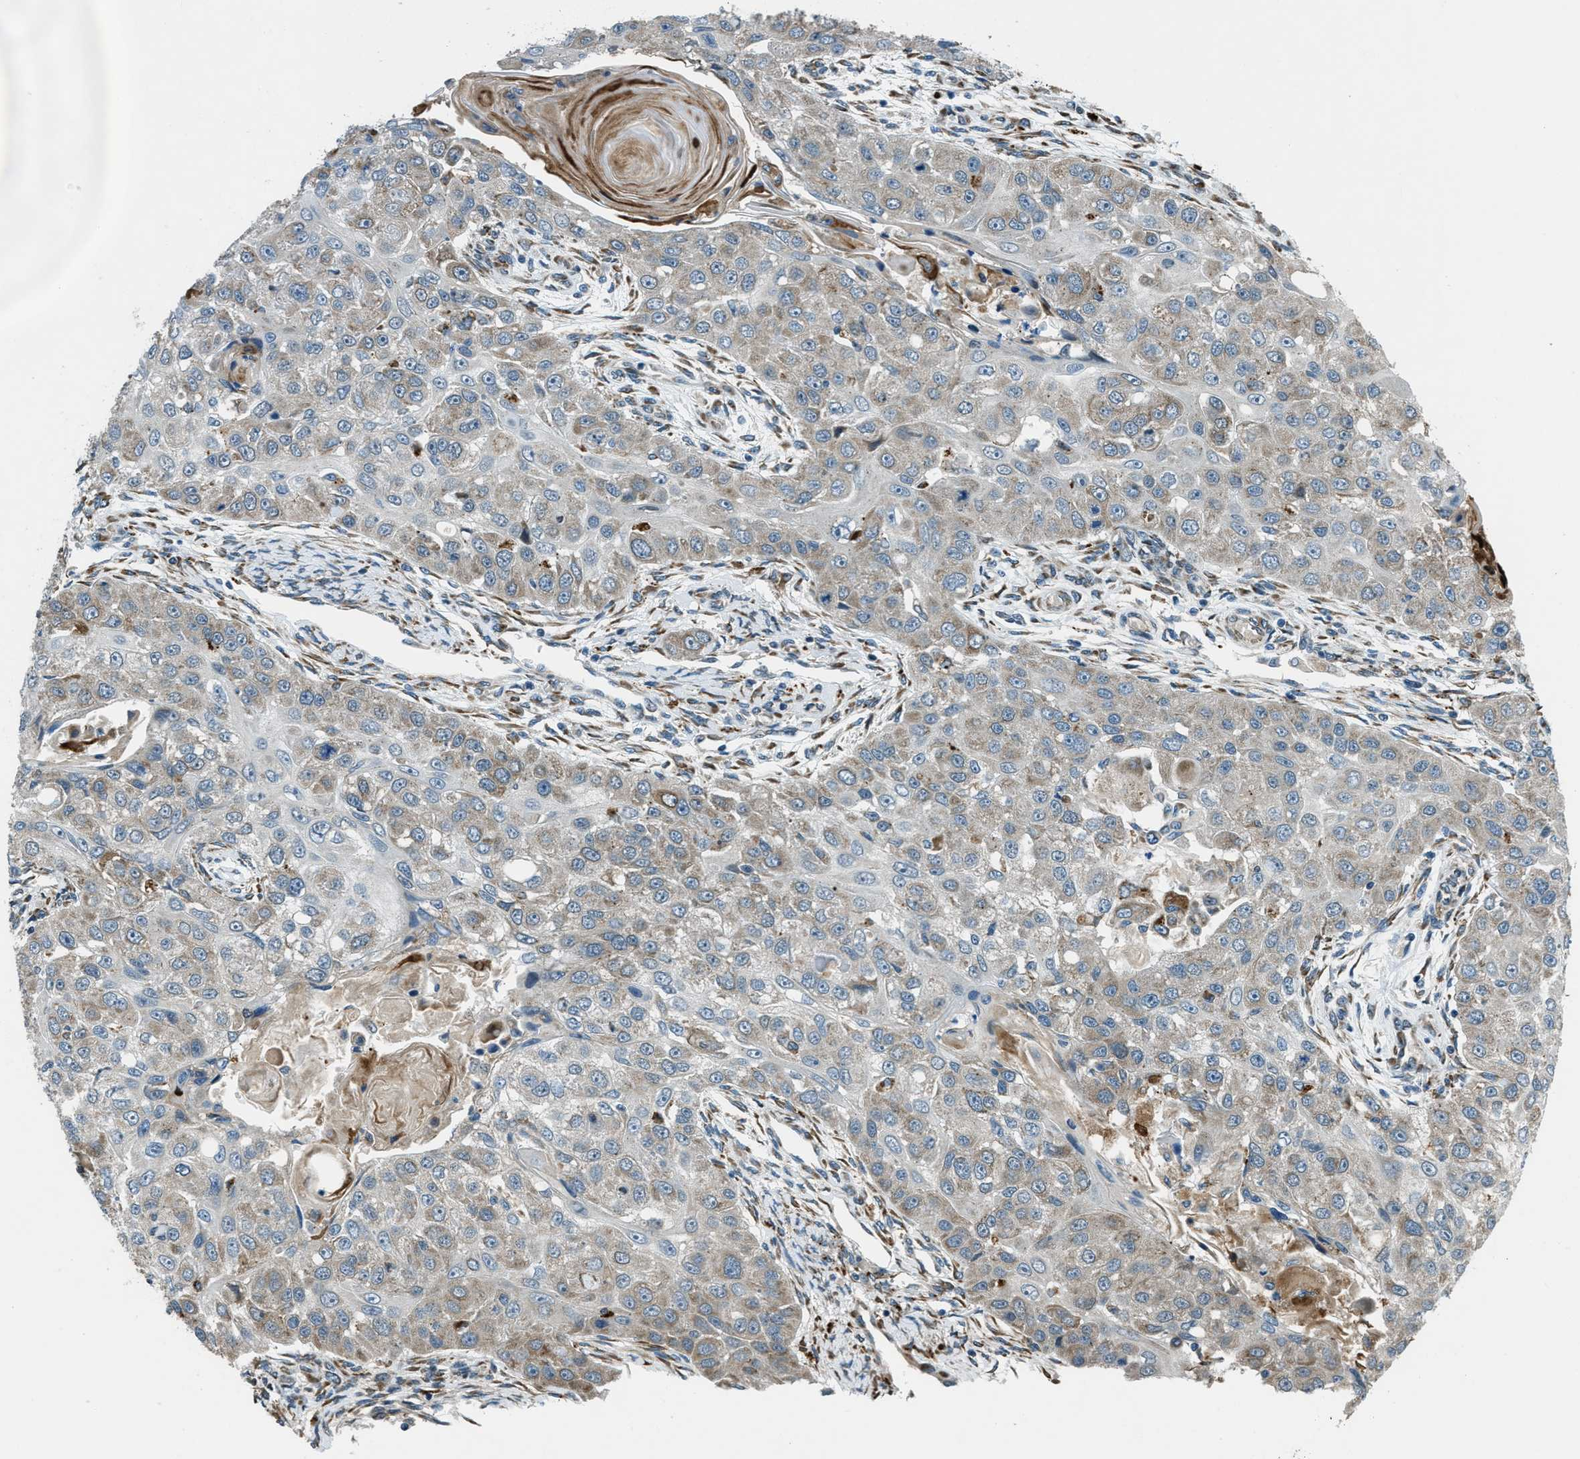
{"staining": {"intensity": "weak", "quantity": "<25%", "location": "cytoplasmic/membranous"}, "tissue": "head and neck cancer", "cell_type": "Tumor cells", "image_type": "cancer", "snomed": [{"axis": "morphology", "description": "Normal tissue, NOS"}, {"axis": "morphology", "description": "Squamous cell carcinoma, NOS"}, {"axis": "topography", "description": "Skeletal muscle"}, {"axis": "topography", "description": "Head-Neck"}], "caption": "Micrograph shows no protein expression in tumor cells of squamous cell carcinoma (head and neck) tissue.", "gene": "GINM1", "patient": {"sex": "male", "age": 51}}